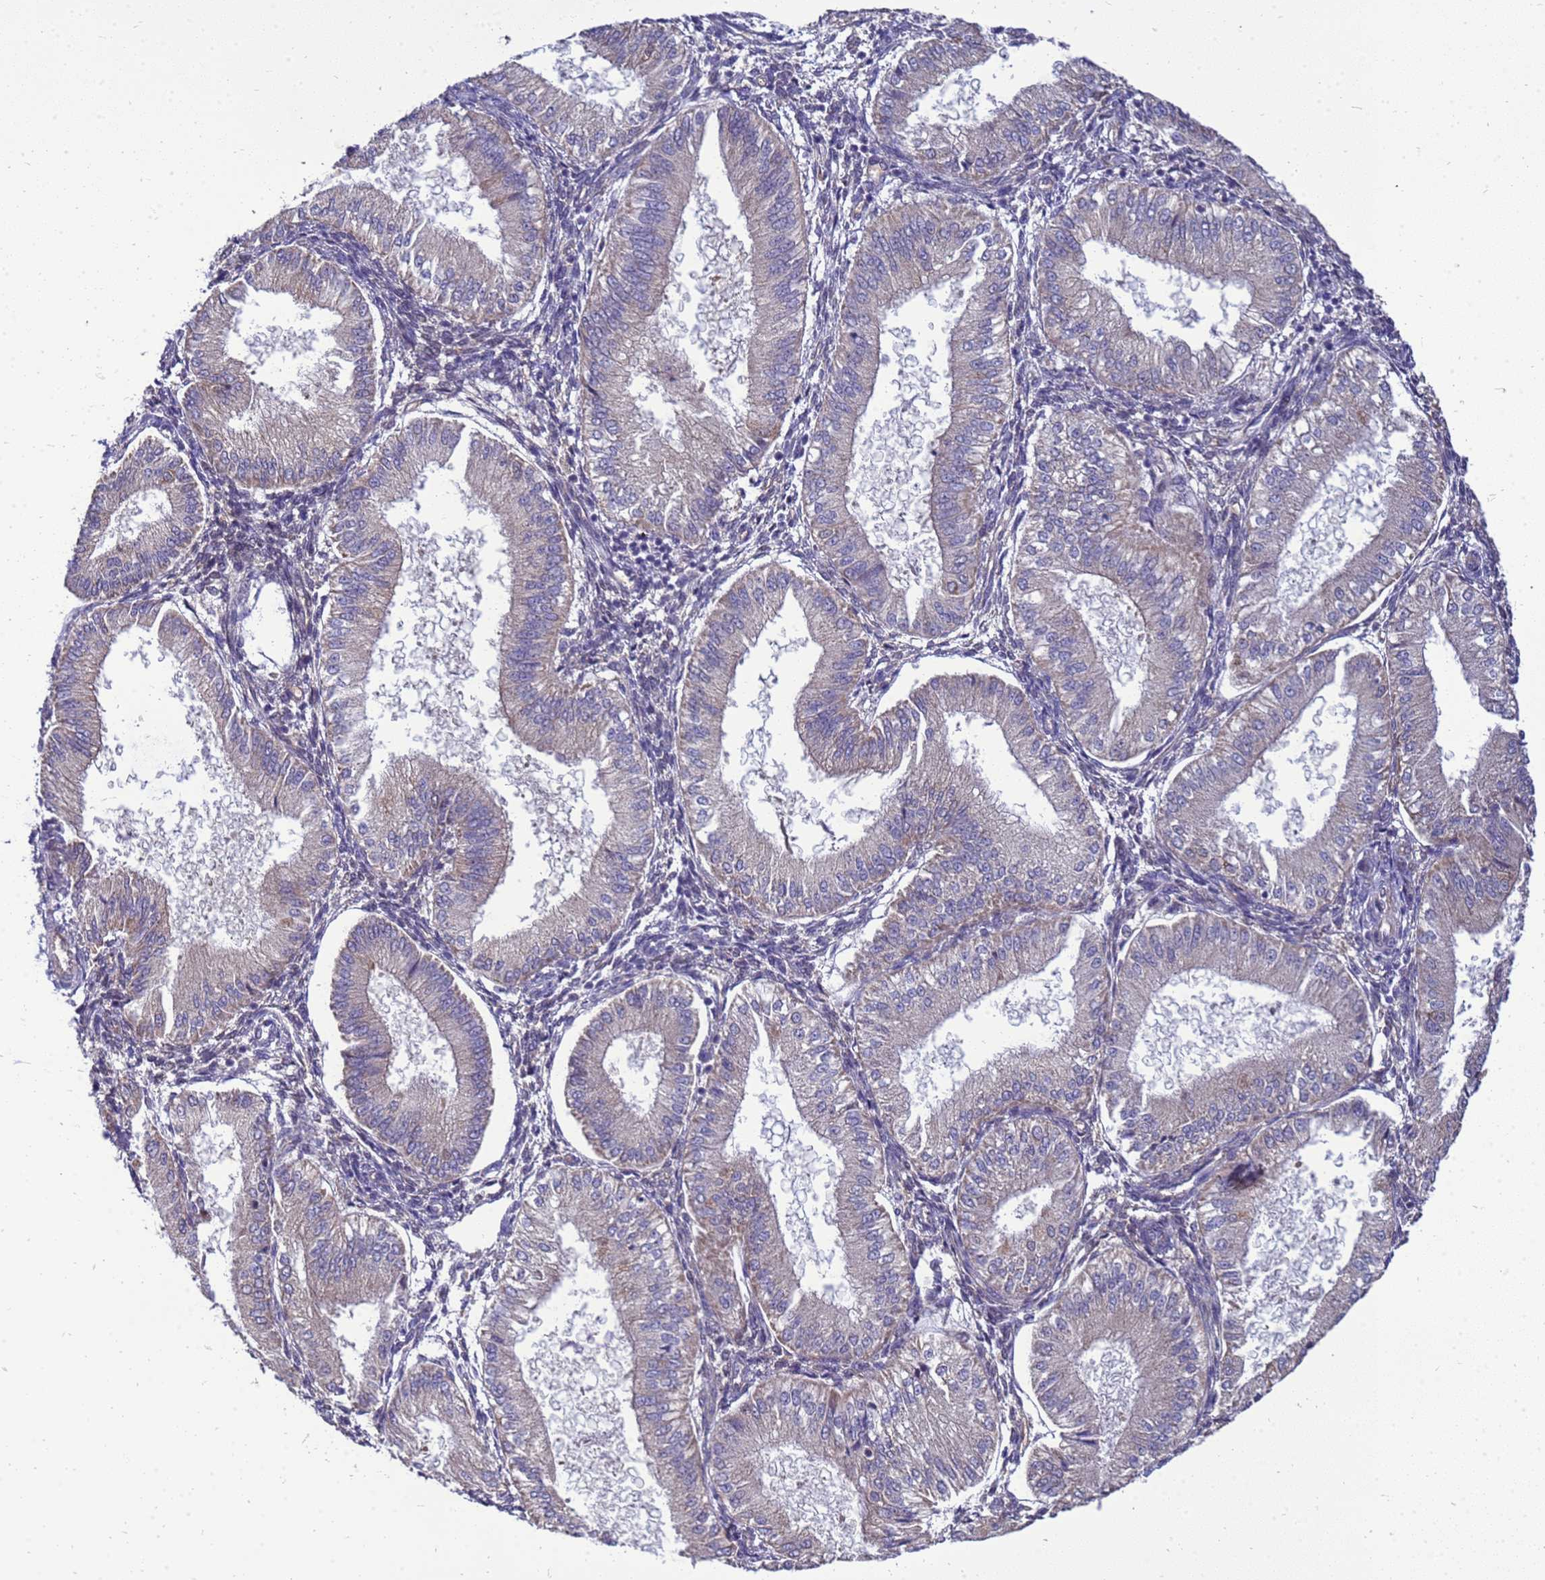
{"staining": {"intensity": "weak", "quantity": "25%-75%", "location": "cytoplasmic/membranous,nuclear"}, "tissue": "endometrium", "cell_type": "Cells in endometrial stroma", "image_type": "normal", "snomed": [{"axis": "morphology", "description": "Normal tissue, NOS"}, {"axis": "topography", "description": "Endometrium"}], "caption": "Endometrium stained for a protein (brown) reveals weak cytoplasmic/membranous,nuclear positive expression in about 25%-75% of cells in endometrial stroma.", "gene": "EIF4EBP3", "patient": {"sex": "female", "age": 39}}